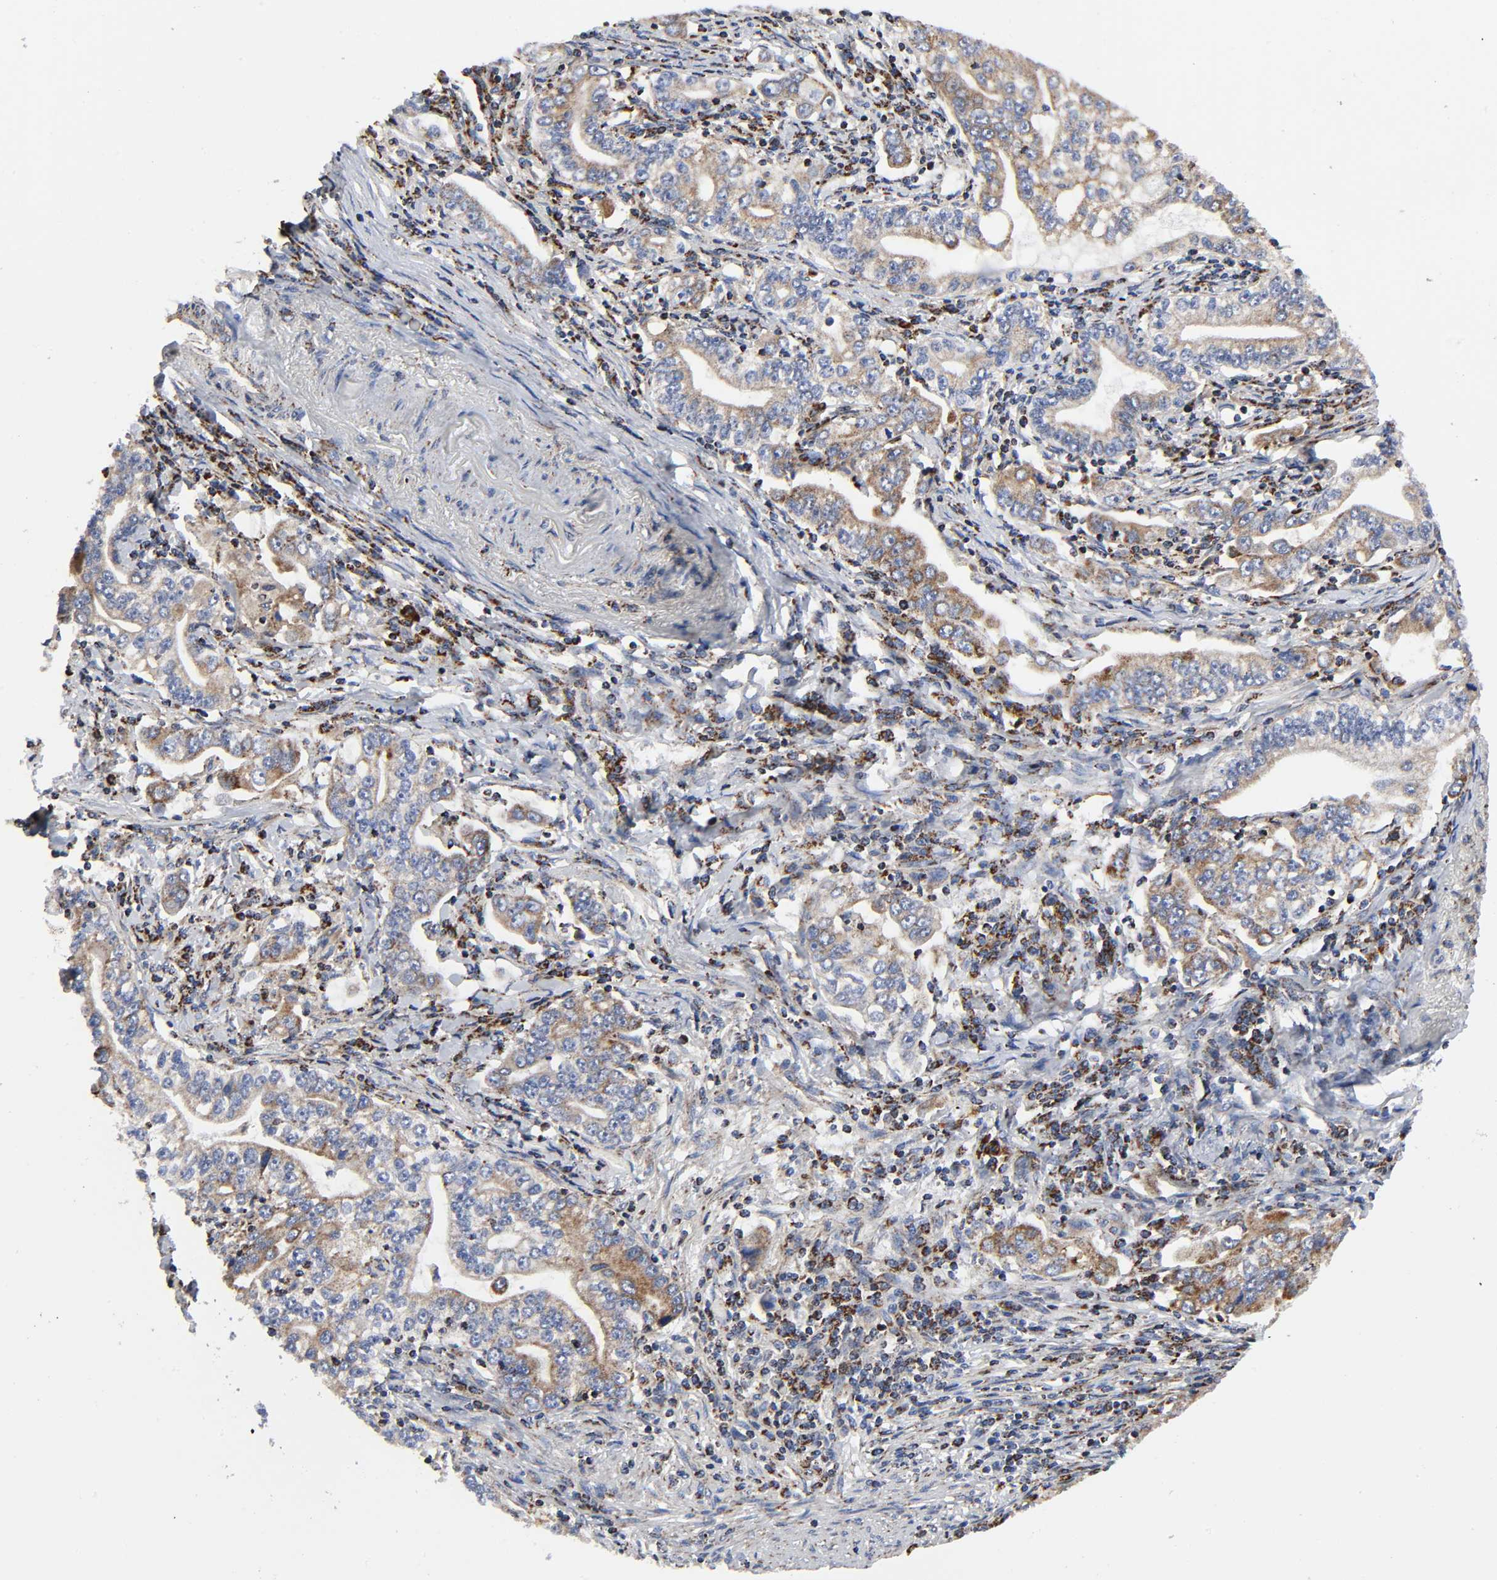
{"staining": {"intensity": "moderate", "quantity": ">75%", "location": "cytoplasmic/membranous"}, "tissue": "stomach cancer", "cell_type": "Tumor cells", "image_type": "cancer", "snomed": [{"axis": "morphology", "description": "Adenocarcinoma, NOS"}, {"axis": "topography", "description": "Stomach, lower"}], "caption": "Immunohistochemistry (IHC) (DAB) staining of human adenocarcinoma (stomach) exhibits moderate cytoplasmic/membranous protein expression in about >75% of tumor cells.", "gene": "AOPEP", "patient": {"sex": "female", "age": 72}}